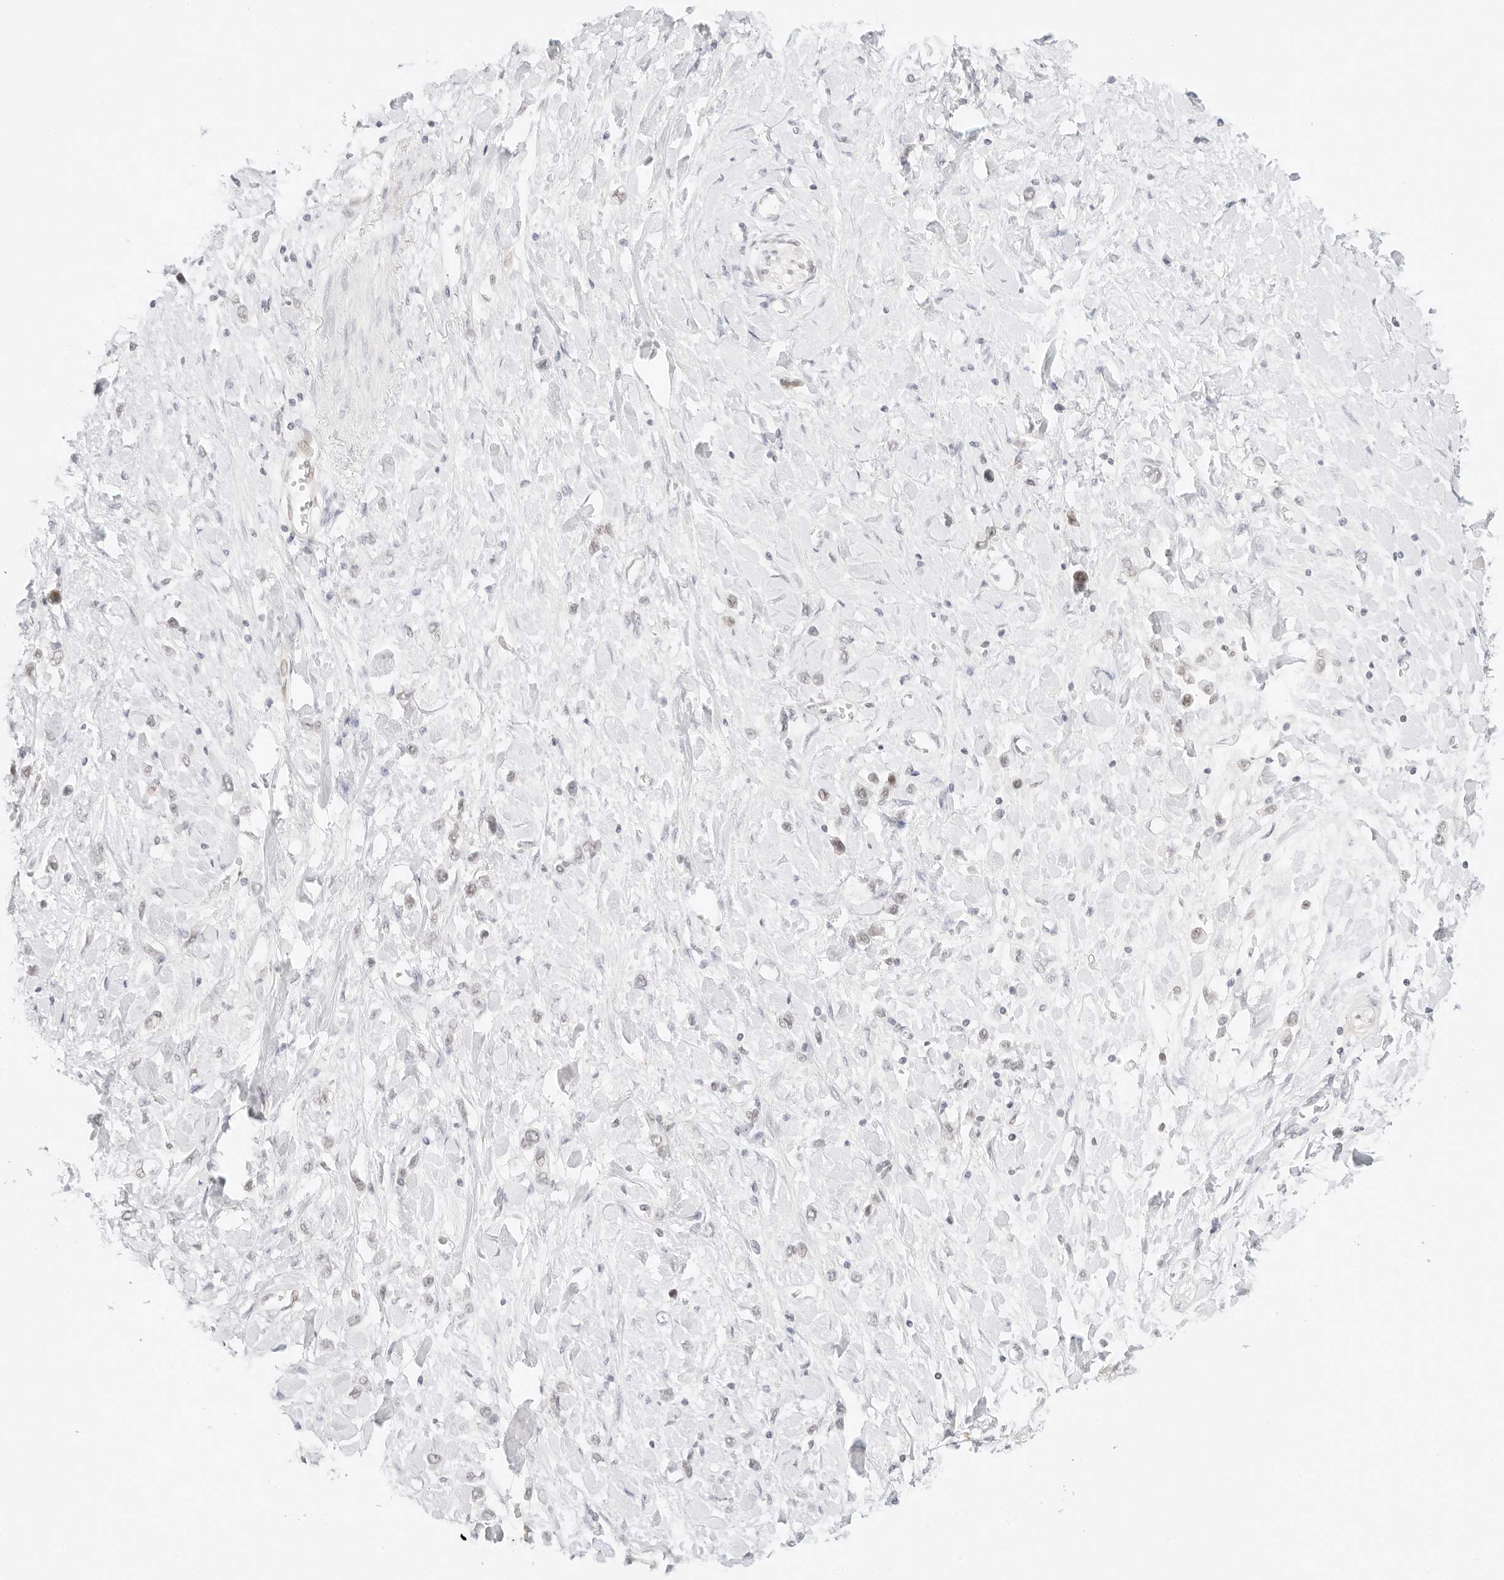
{"staining": {"intensity": "negative", "quantity": "none", "location": "none"}, "tissue": "stomach cancer", "cell_type": "Tumor cells", "image_type": "cancer", "snomed": [{"axis": "morphology", "description": "Adenocarcinoma, NOS"}, {"axis": "topography", "description": "Stomach"}], "caption": "Immunohistochemical staining of stomach cancer shows no significant expression in tumor cells.", "gene": "ITGA6", "patient": {"sex": "female", "age": 65}}